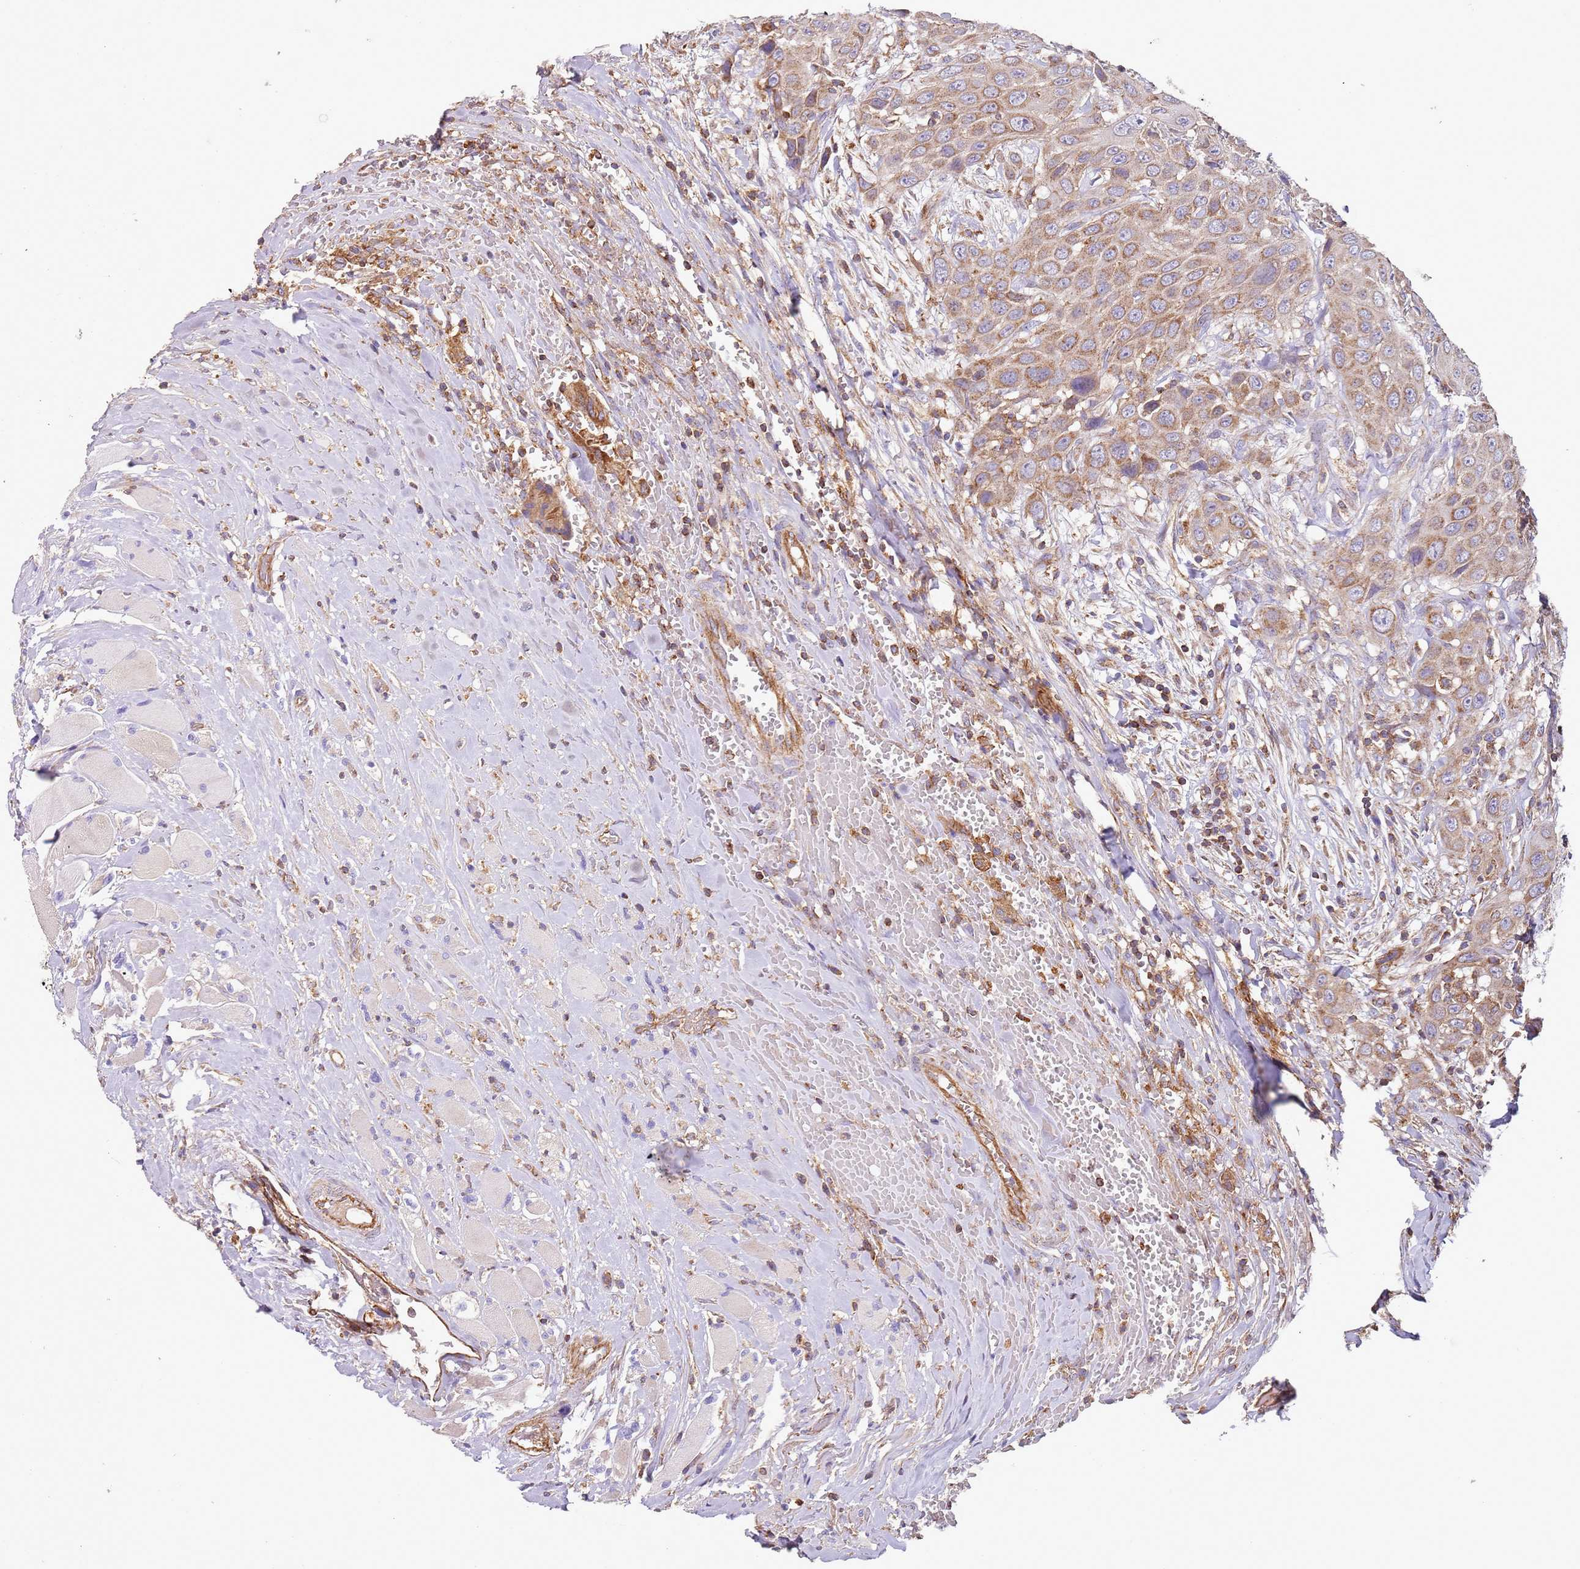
{"staining": {"intensity": "moderate", "quantity": ">75%", "location": "cytoplasmic/membranous"}, "tissue": "head and neck cancer", "cell_type": "Tumor cells", "image_type": "cancer", "snomed": [{"axis": "morphology", "description": "Squamous cell carcinoma, NOS"}, {"axis": "topography", "description": "Head-Neck"}], "caption": "Human head and neck cancer stained with a brown dye displays moderate cytoplasmic/membranous positive positivity in approximately >75% of tumor cells.", "gene": "RMND5A", "patient": {"sex": "male", "age": 81}}